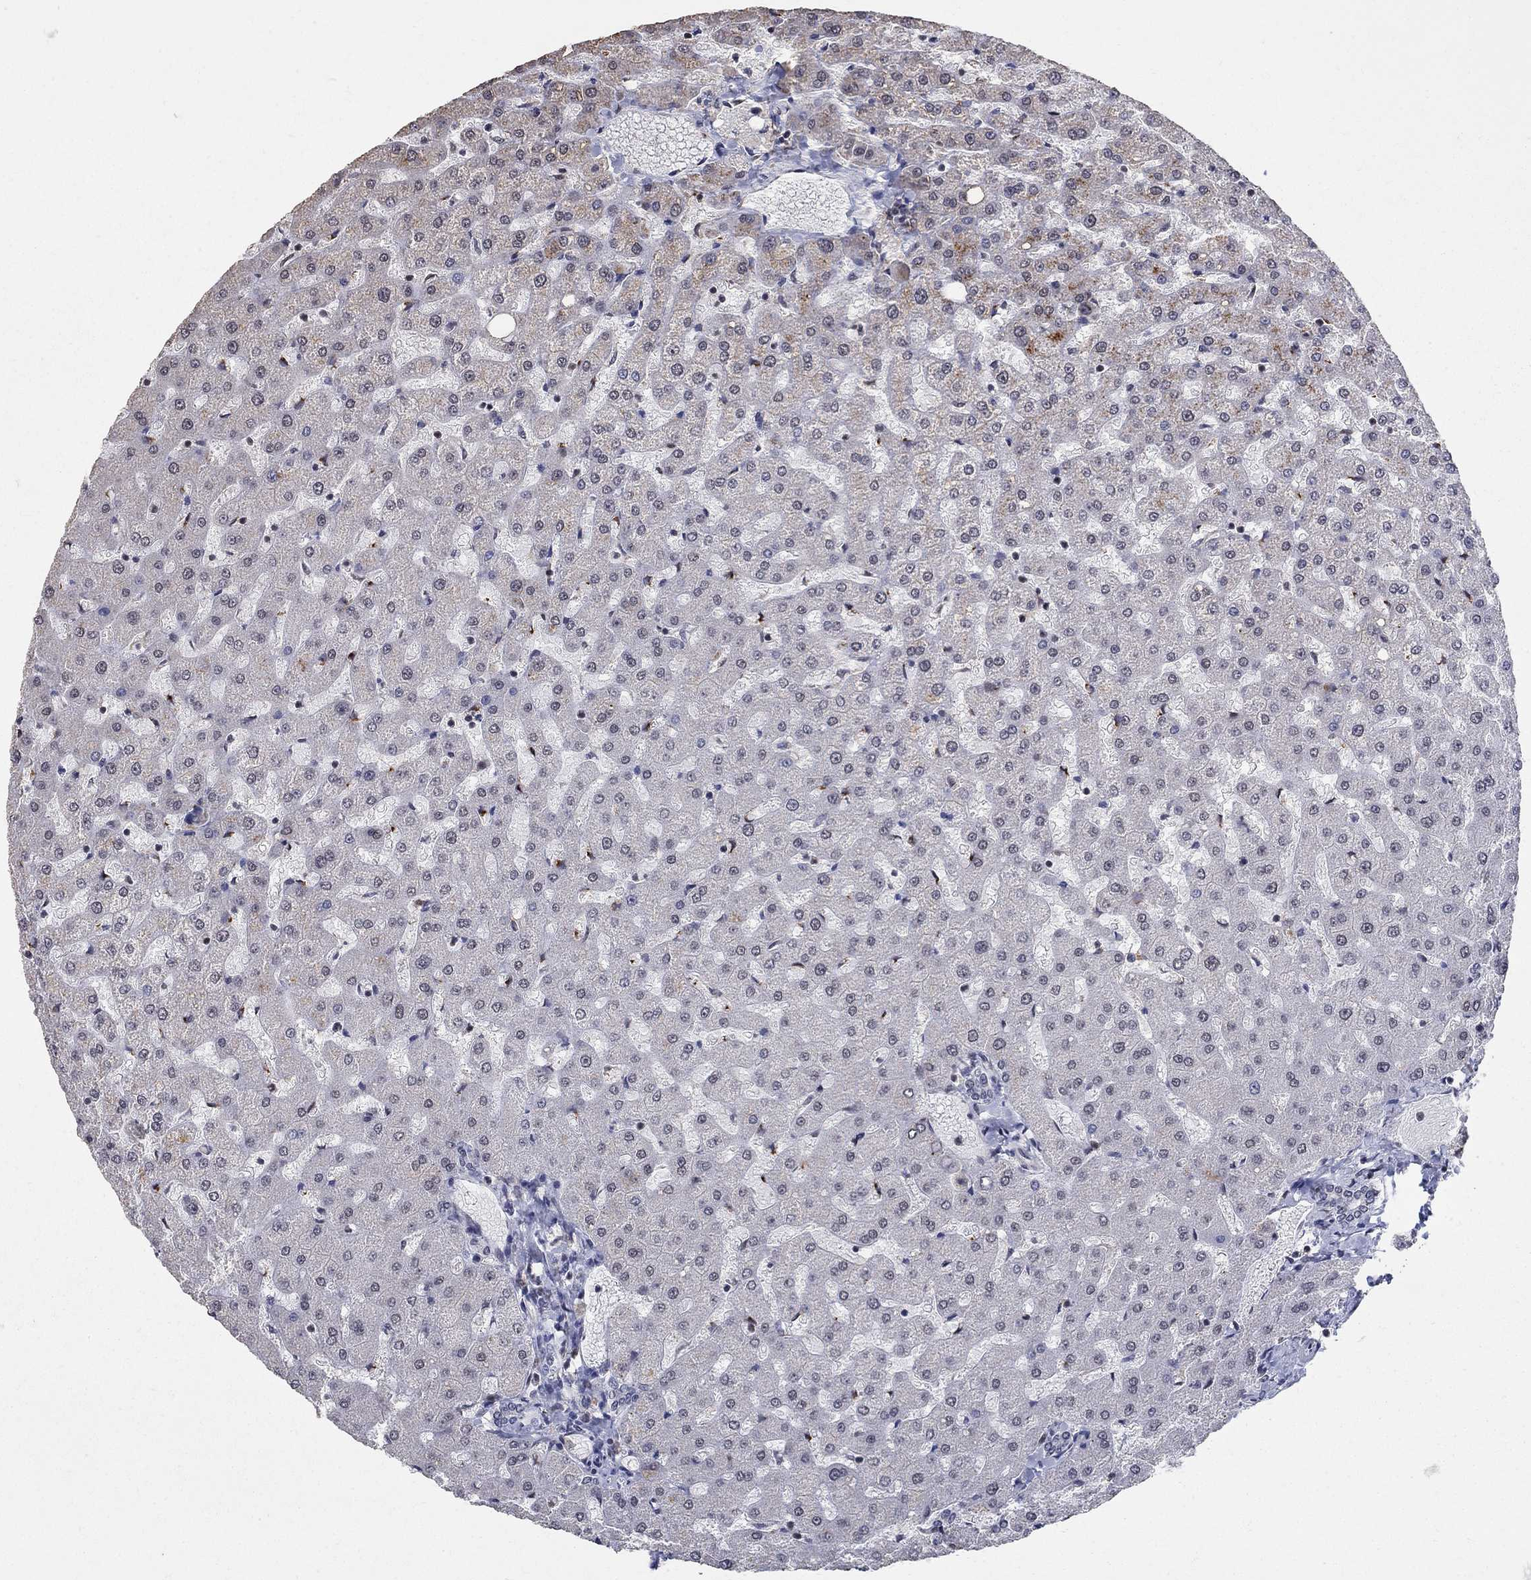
{"staining": {"intensity": "negative", "quantity": "none", "location": "none"}, "tissue": "liver", "cell_type": "Cholangiocytes", "image_type": "normal", "snomed": [{"axis": "morphology", "description": "Normal tissue, NOS"}, {"axis": "topography", "description": "Liver"}], "caption": "A high-resolution image shows immunohistochemistry (IHC) staining of normal liver, which displays no significant expression in cholangiocytes.", "gene": "PNISR", "patient": {"sex": "female", "age": 50}}